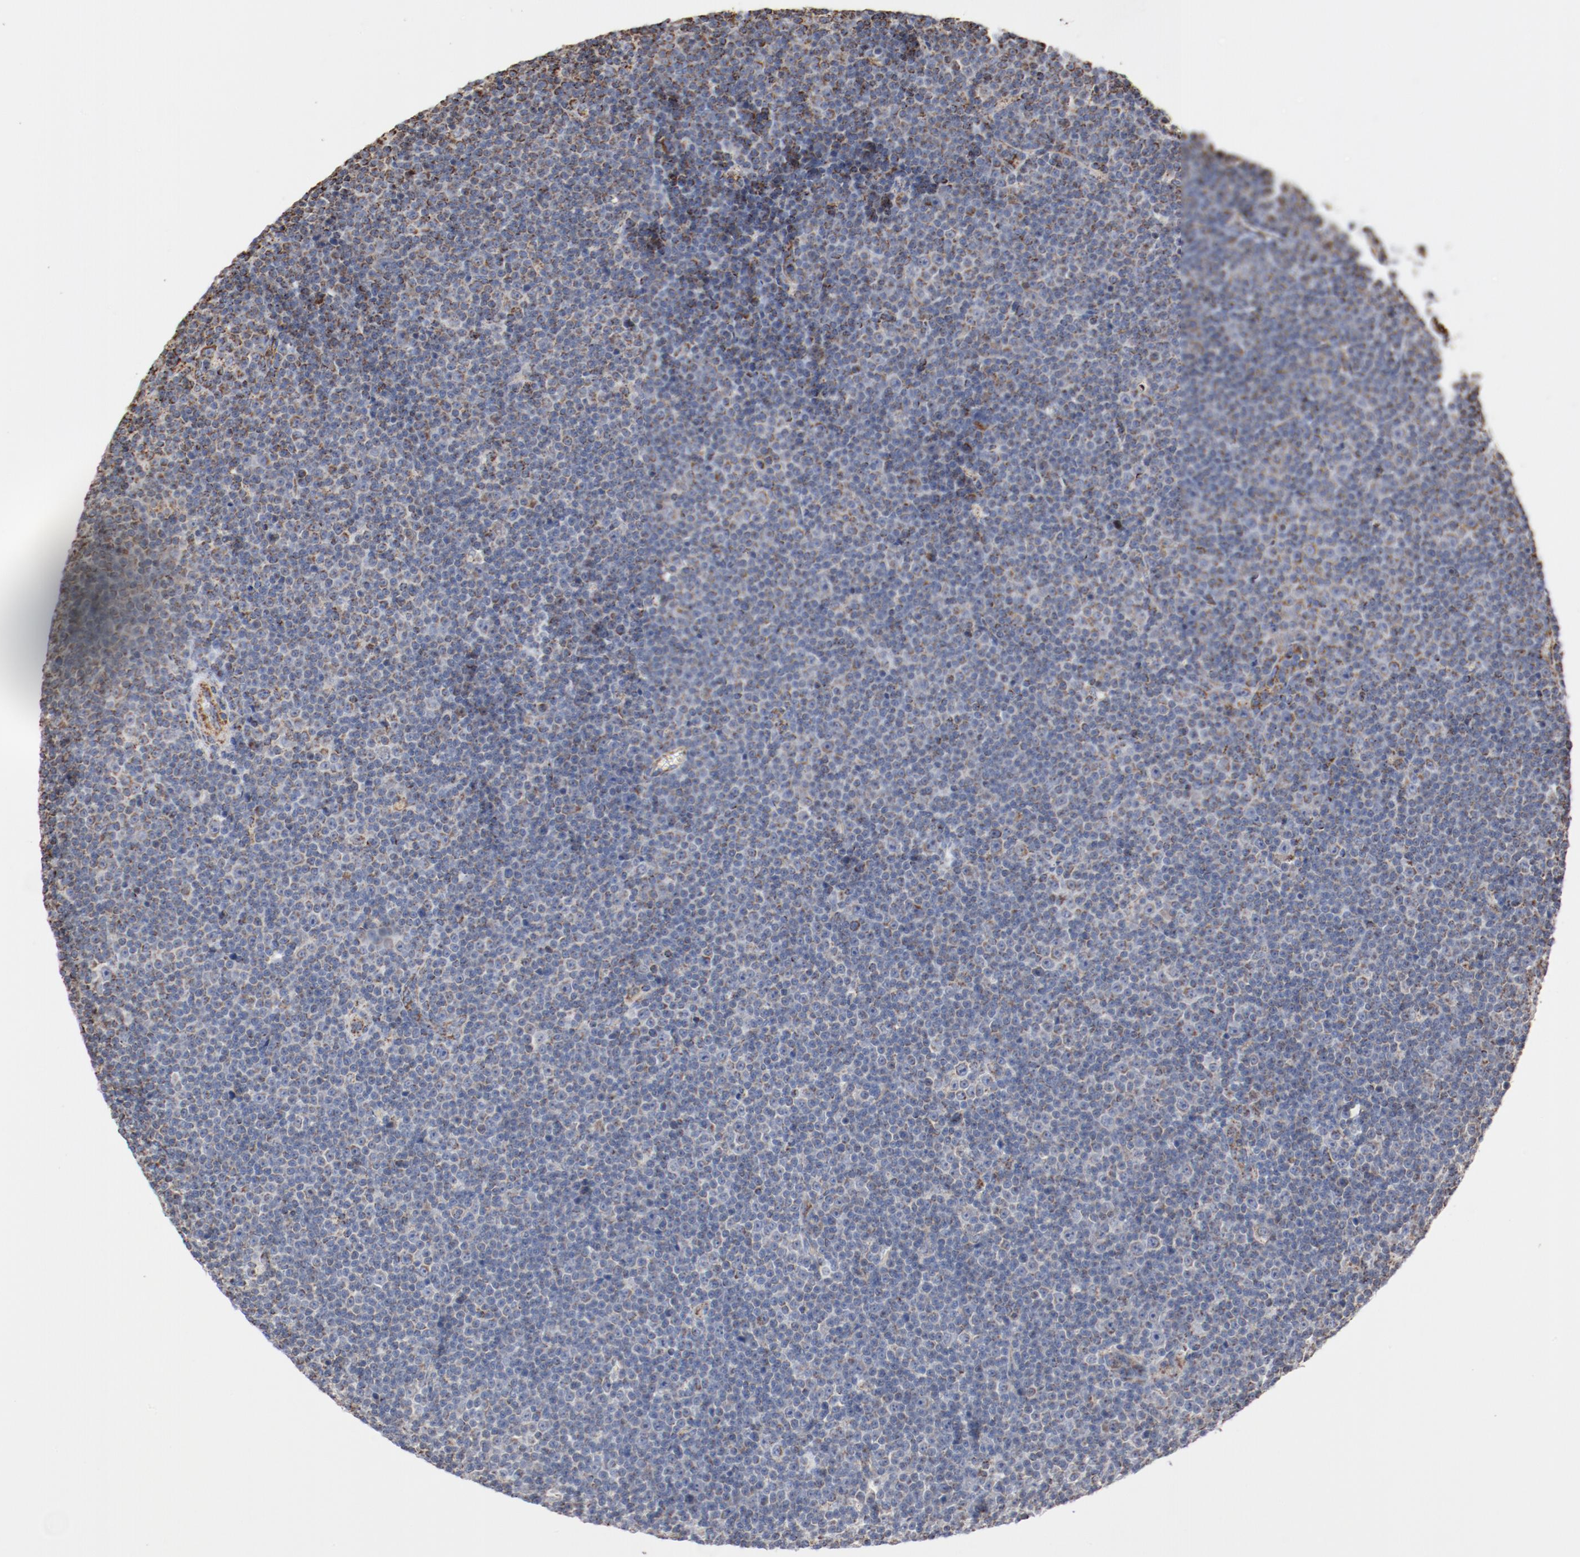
{"staining": {"intensity": "weak", "quantity": "<25%", "location": "cytoplasmic/membranous"}, "tissue": "lymphoma", "cell_type": "Tumor cells", "image_type": "cancer", "snomed": [{"axis": "morphology", "description": "Malignant lymphoma, non-Hodgkin's type, Low grade"}, {"axis": "topography", "description": "Lymph node"}], "caption": "Tumor cells are negative for brown protein staining in low-grade malignant lymphoma, non-Hodgkin's type. Brightfield microscopy of IHC stained with DAB (brown) and hematoxylin (blue), captured at high magnification.", "gene": "NDUFS4", "patient": {"sex": "female", "age": 67}}